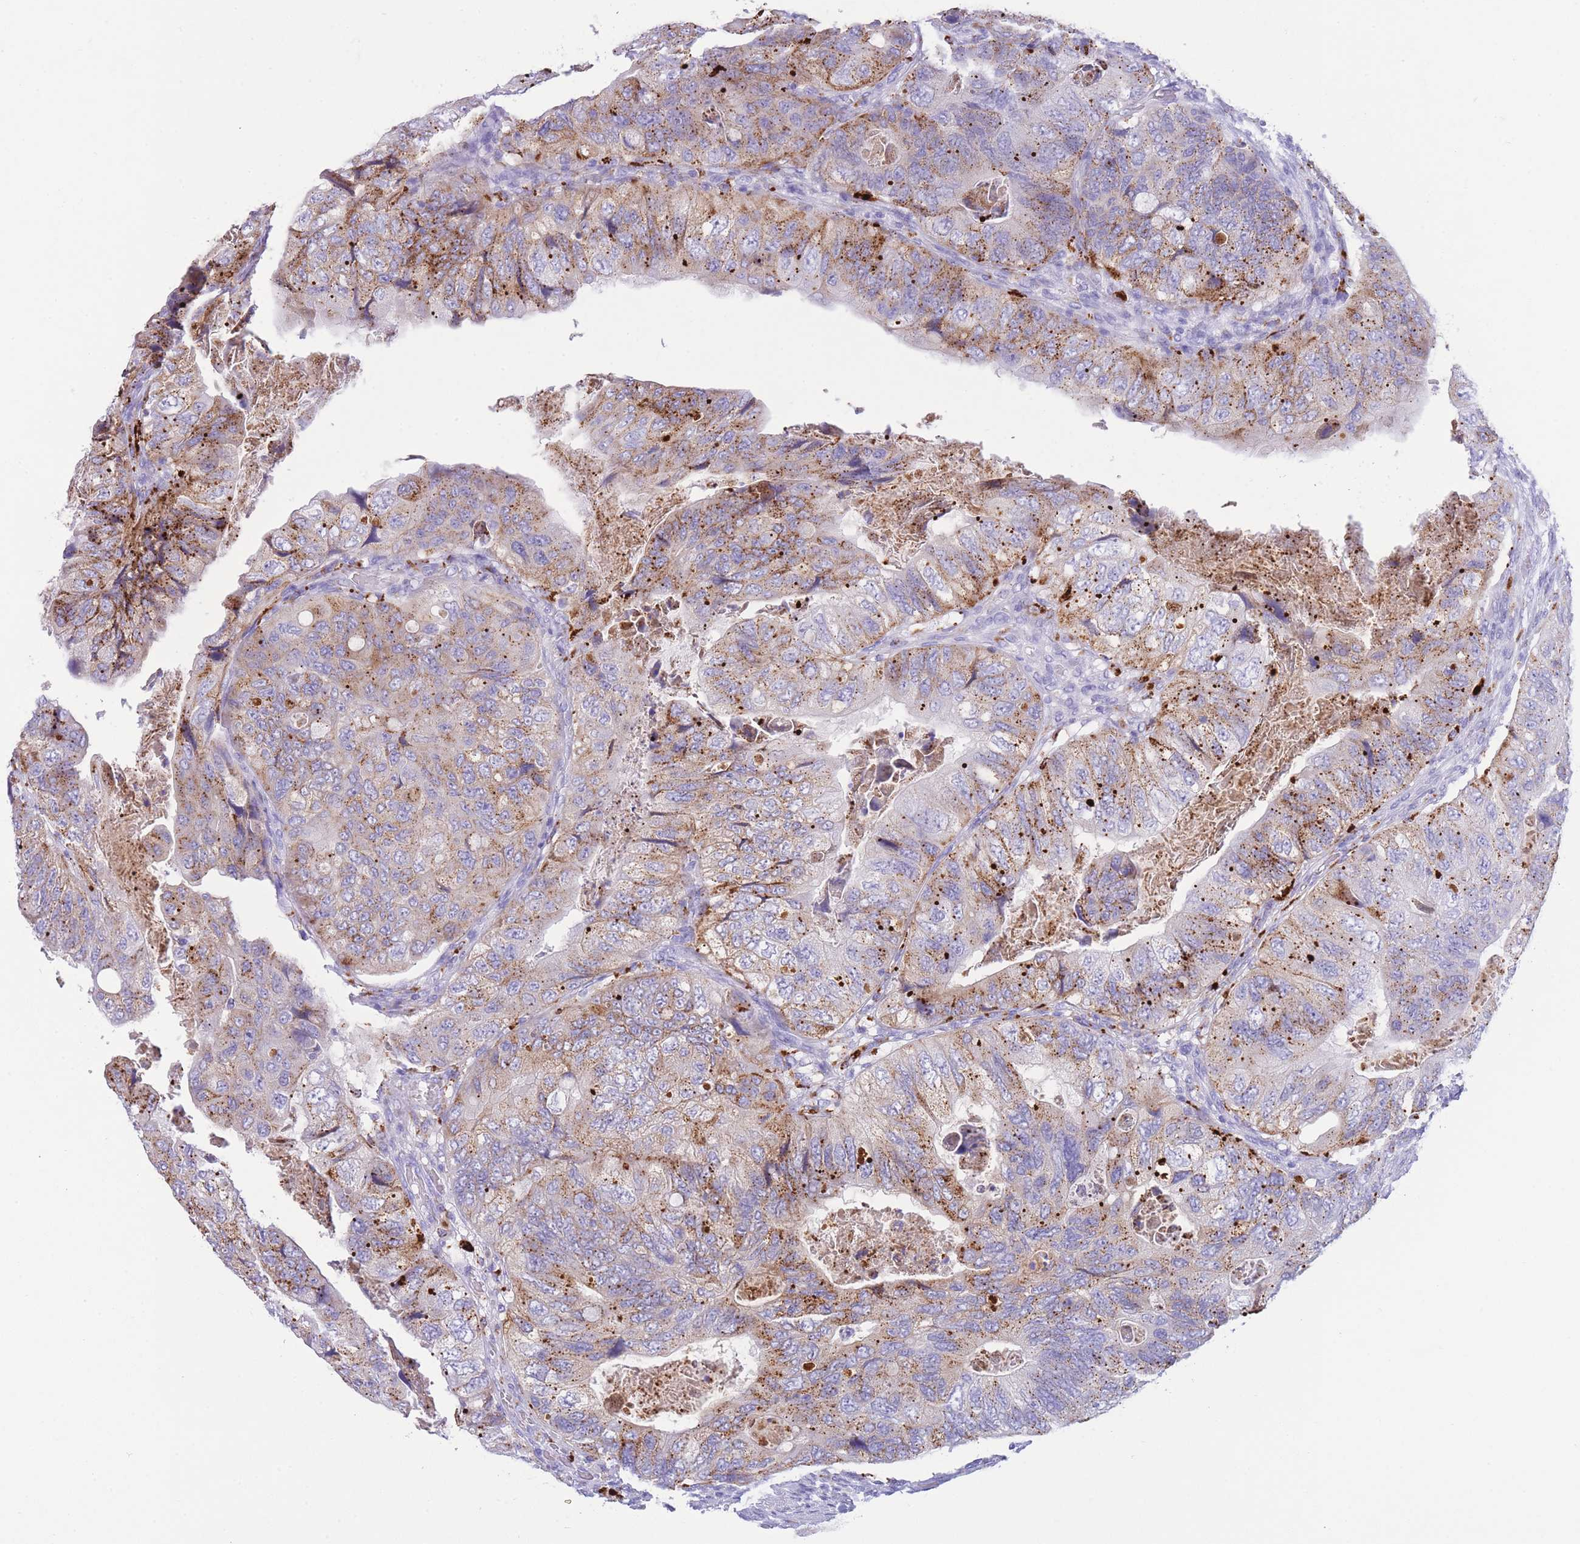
{"staining": {"intensity": "moderate", "quantity": "25%-75%", "location": "cytoplasmic/membranous"}, "tissue": "colorectal cancer", "cell_type": "Tumor cells", "image_type": "cancer", "snomed": [{"axis": "morphology", "description": "Adenocarcinoma, NOS"}, {"axis": "topography", "description": "Rectum"}], "caption": "Tumor cells display medium levels of moderate cytoplasmic/membranous staining in about 25%-75% of cells in human colorectal cancer.", "gene": "PLBD1", "patient": {"sex": "male", "age": 63}}